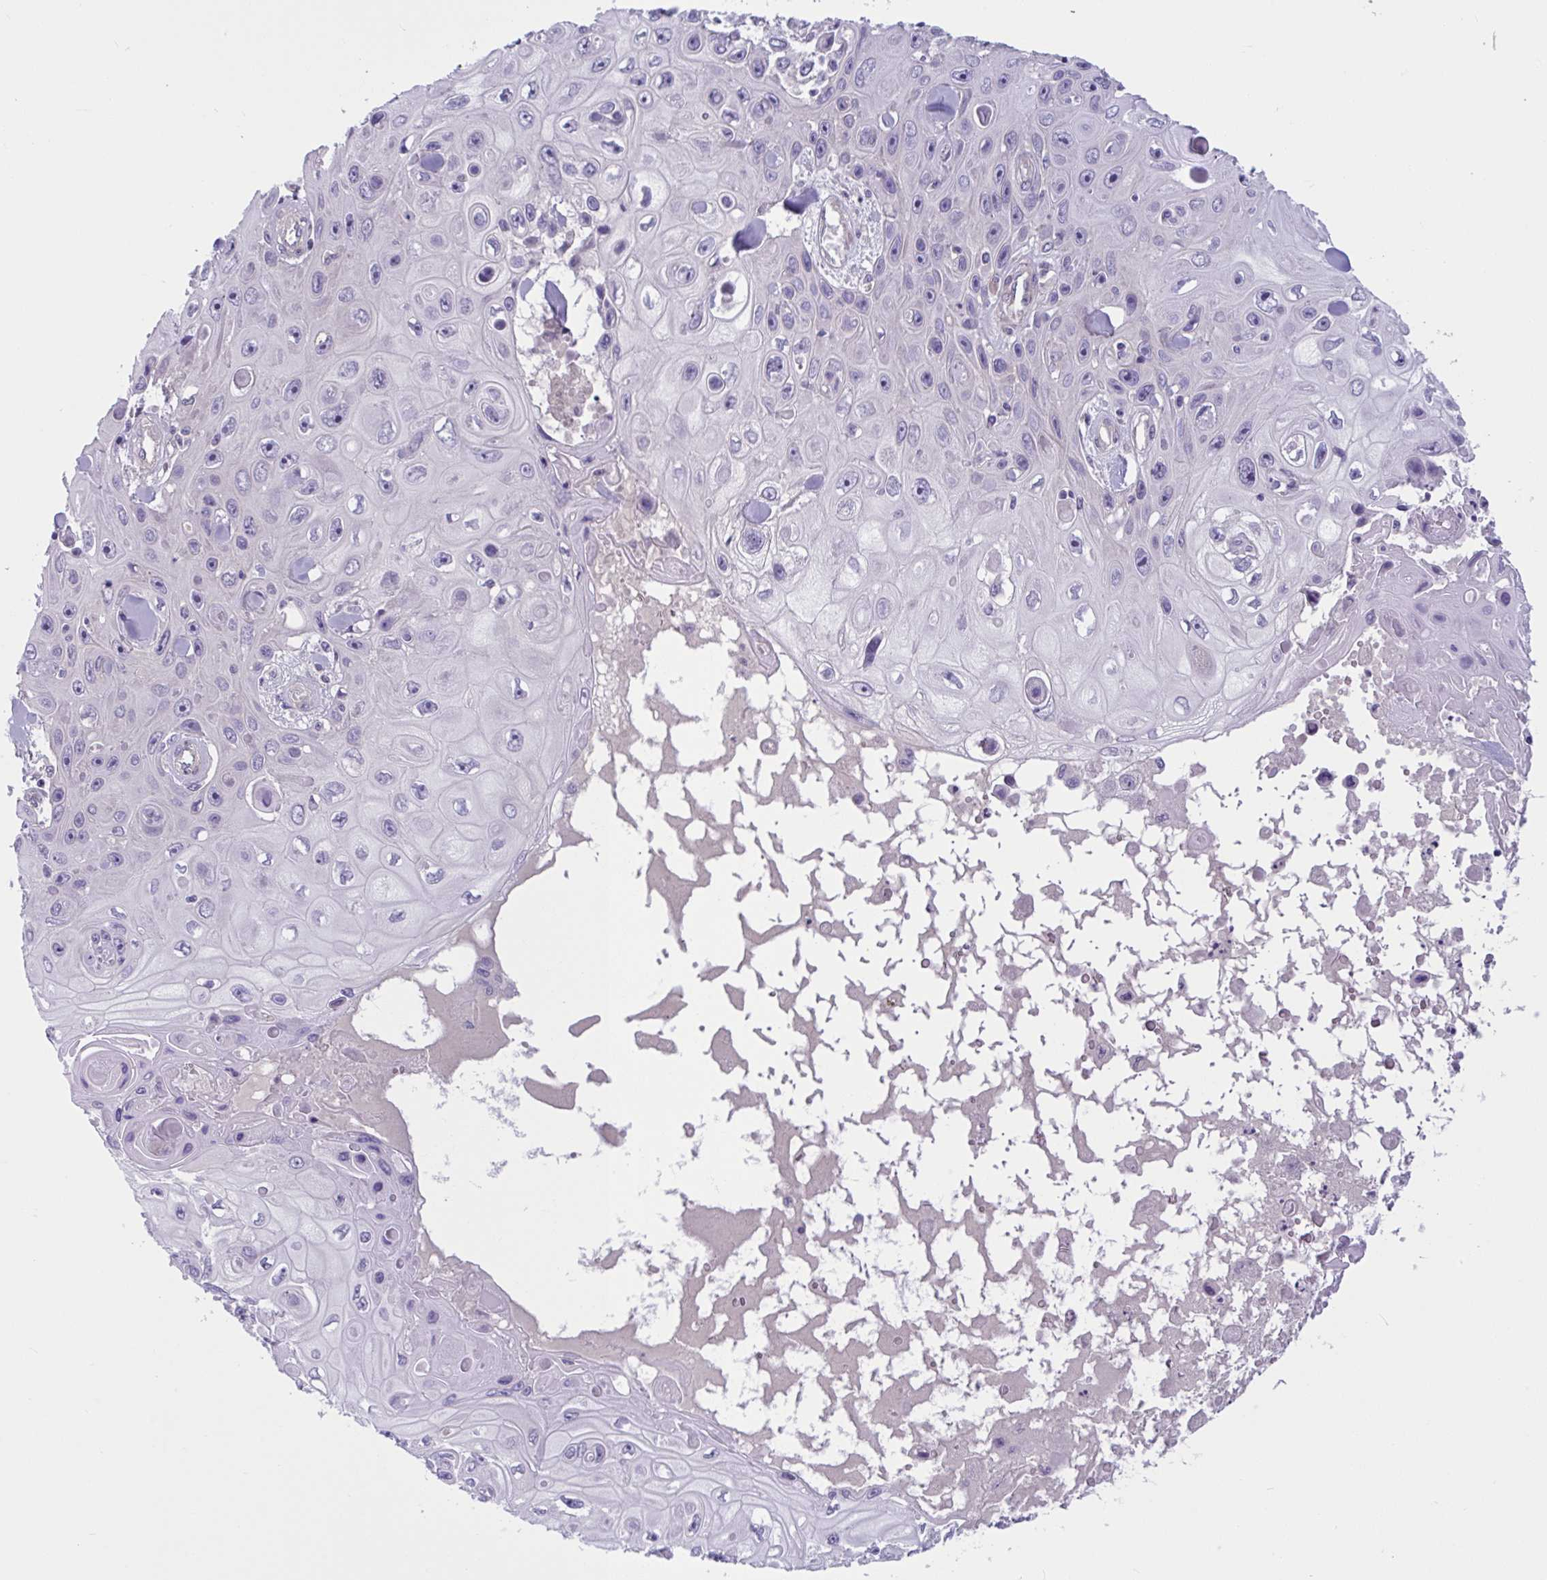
{"staining": {"intensity": "negative", "quantity": "none", "location": "none"}, "tissue": "skin cancer", "cell_type": "Tumor cells", "image_type": "cancer", "snomed": [{"axis": "morphology", "description": "Squamous cell carcinoma, NOS"}, {"axis": "topography", "description": "Skin"}], "caption": "This is a image of immunohistochemistry staining of squamous cell carcinoma (skin), which shows no positivity in tumor cells. (Brightfield microscopy of DAB (3,3'-diaminobenzidine) immunohistochemistry (IHC) at high magnification).", "gene": "TTC7B", "patient": {"sex": "male", "age": 82}}